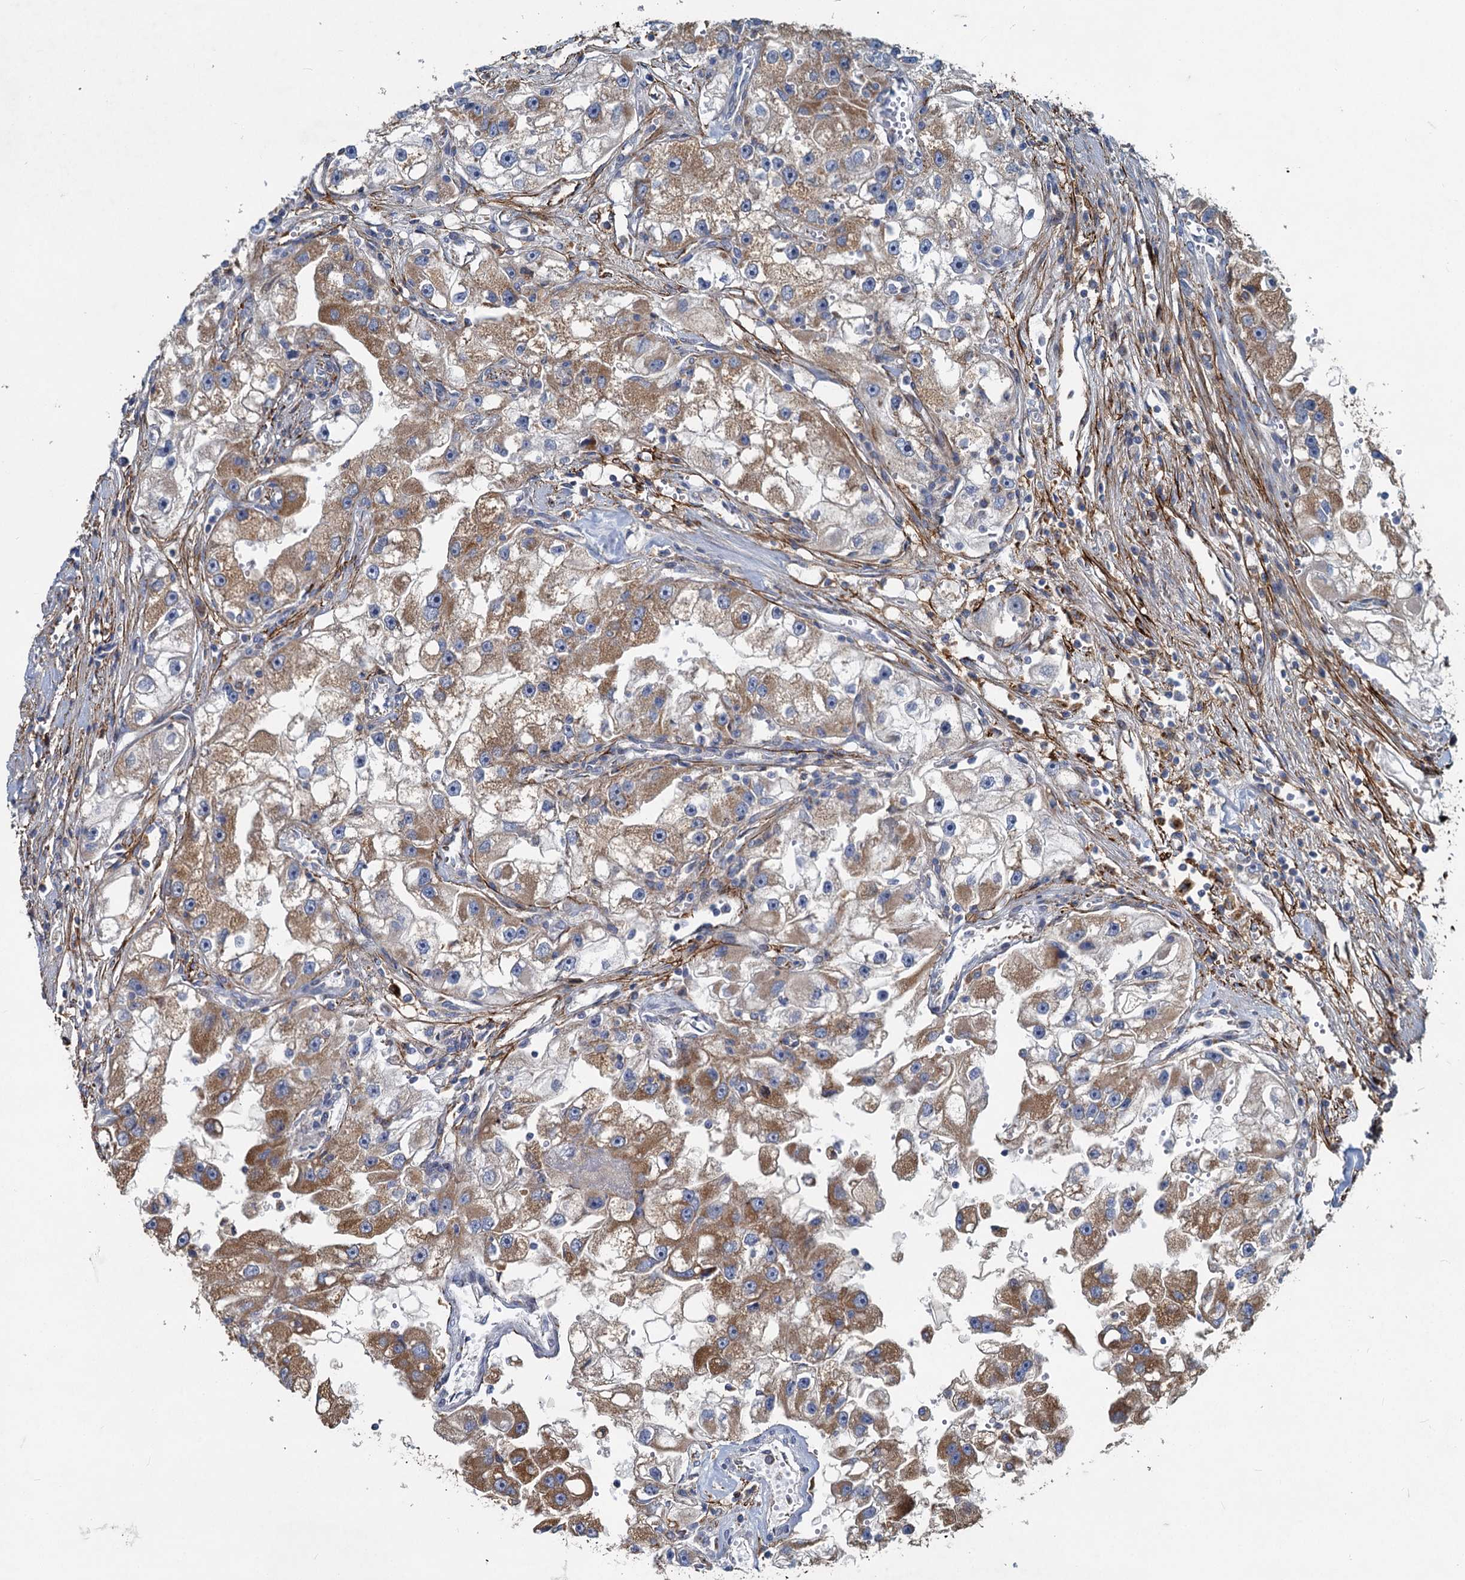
{"staining": {"intensity": "moderate", "quantity": ">75%", "location": "cytoplasmic/membranous"}, "tissue": "renal cancer", "cell_type": "Tumor cells", "image_type": "cancer", "snomed": [{"axis": "morphology", "description": "Adenocarcinoma, NOS"}, {"axis": "topography", "description": "Kidney"}], "caption": "About >75% of tumor cells in human renal cancer (adenocarcinoma) display moderate cytoplasmic/membranous protein expression as visualized by brown immunohistochemical staining.", "gene": "ADCY2", "patient": {"sex": "male", "age": 63}}